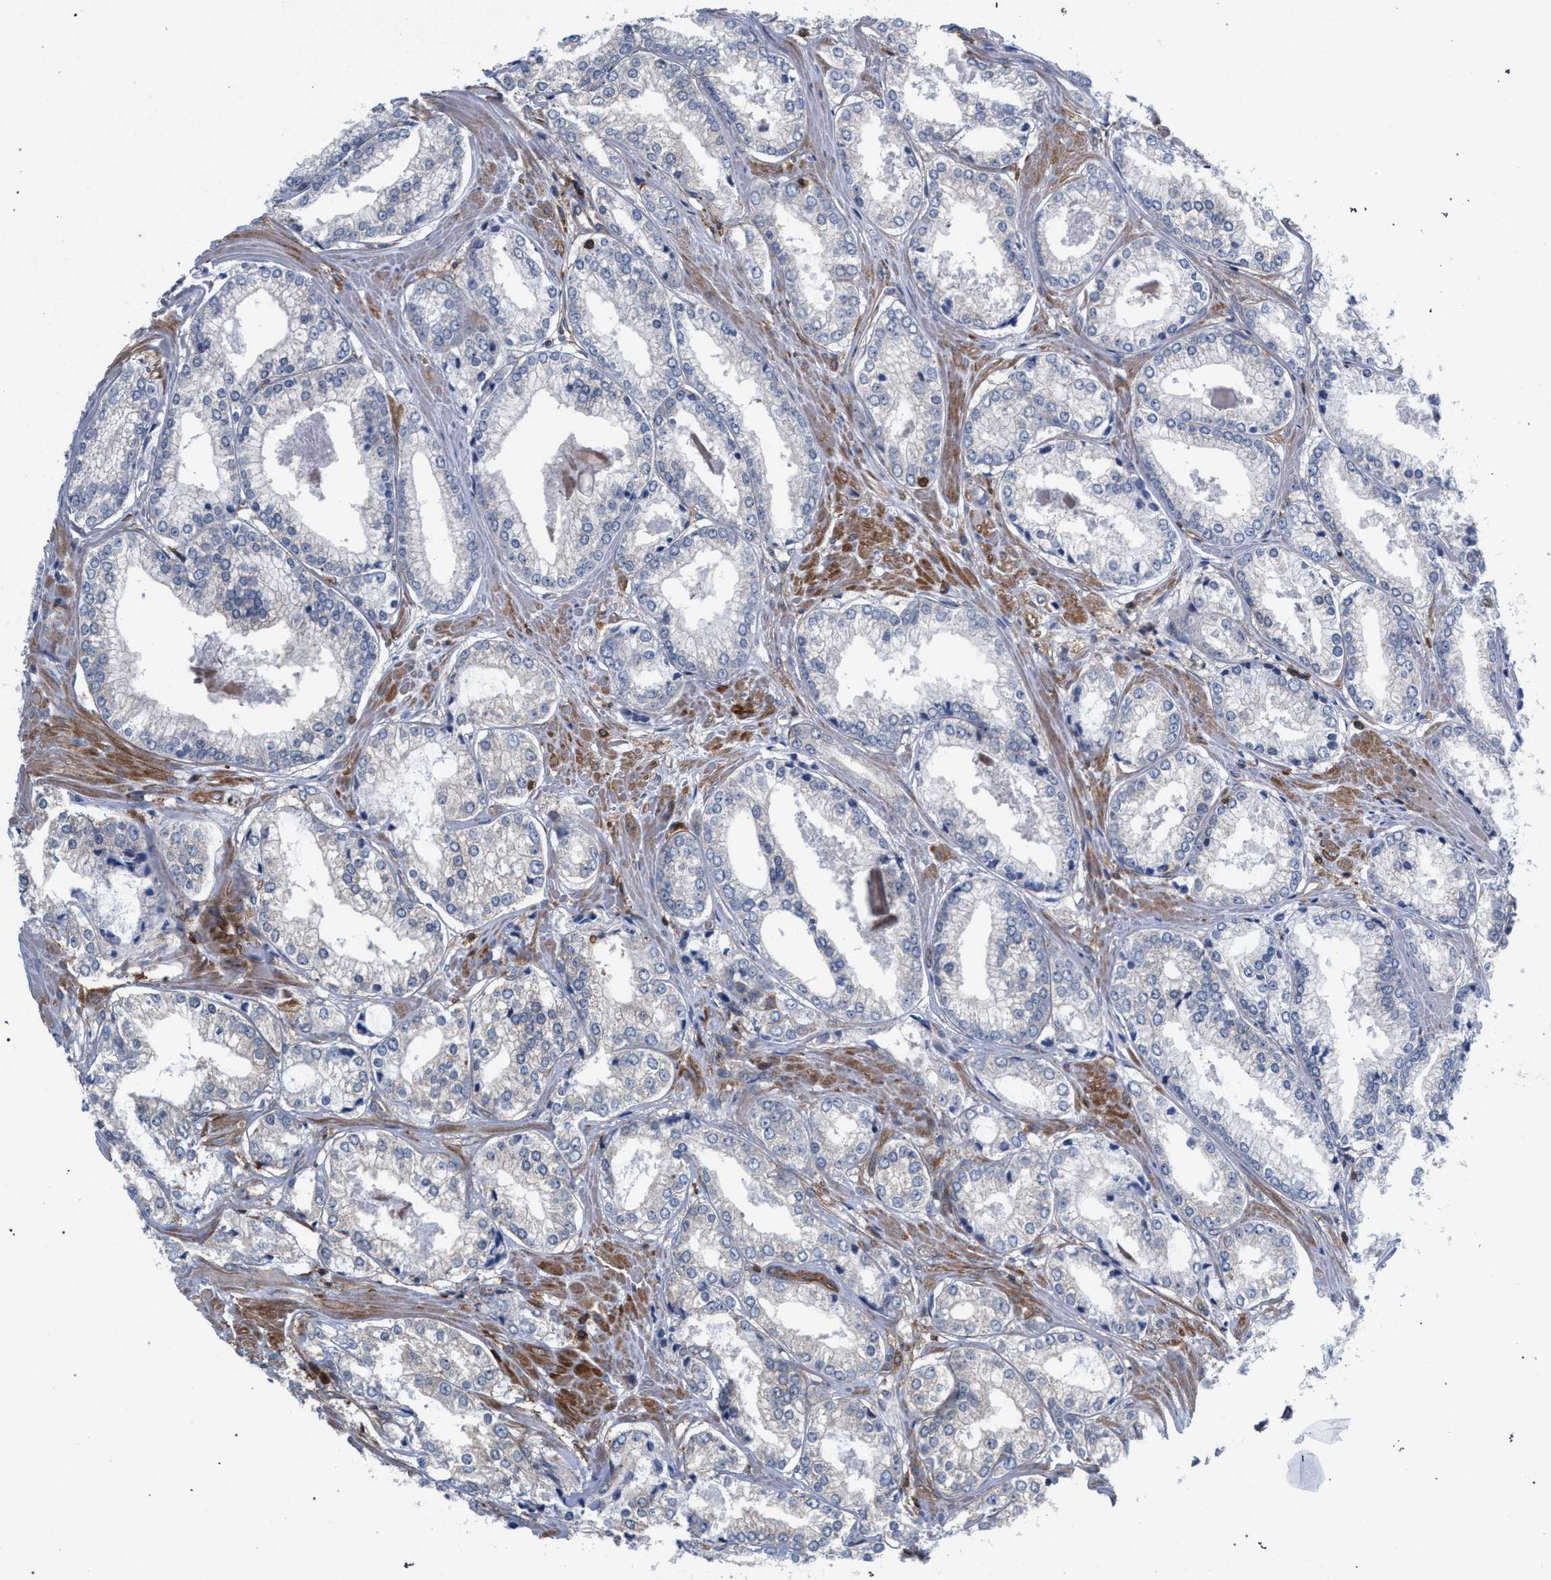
{"staining": {"intensity": "negative", "quantity": "none", "location": "none"}, "tissue": "prostate cancer", "cell_type": "Tumor cells", "image_type": "cancer", "snomed": [{"axis": "morphology", "description": "Adenocarcinoma, Low grade"}, {"axis": "topography", "description": "Prostate"}], "caption": "This is a micrograph of immunohistochemistry staining of prostate cancer (low-grade adenocarcinoma), which shows no positivity in tumor cells.", "gene": "LASP1", "patient": {"sex": "male", "age": 64}}